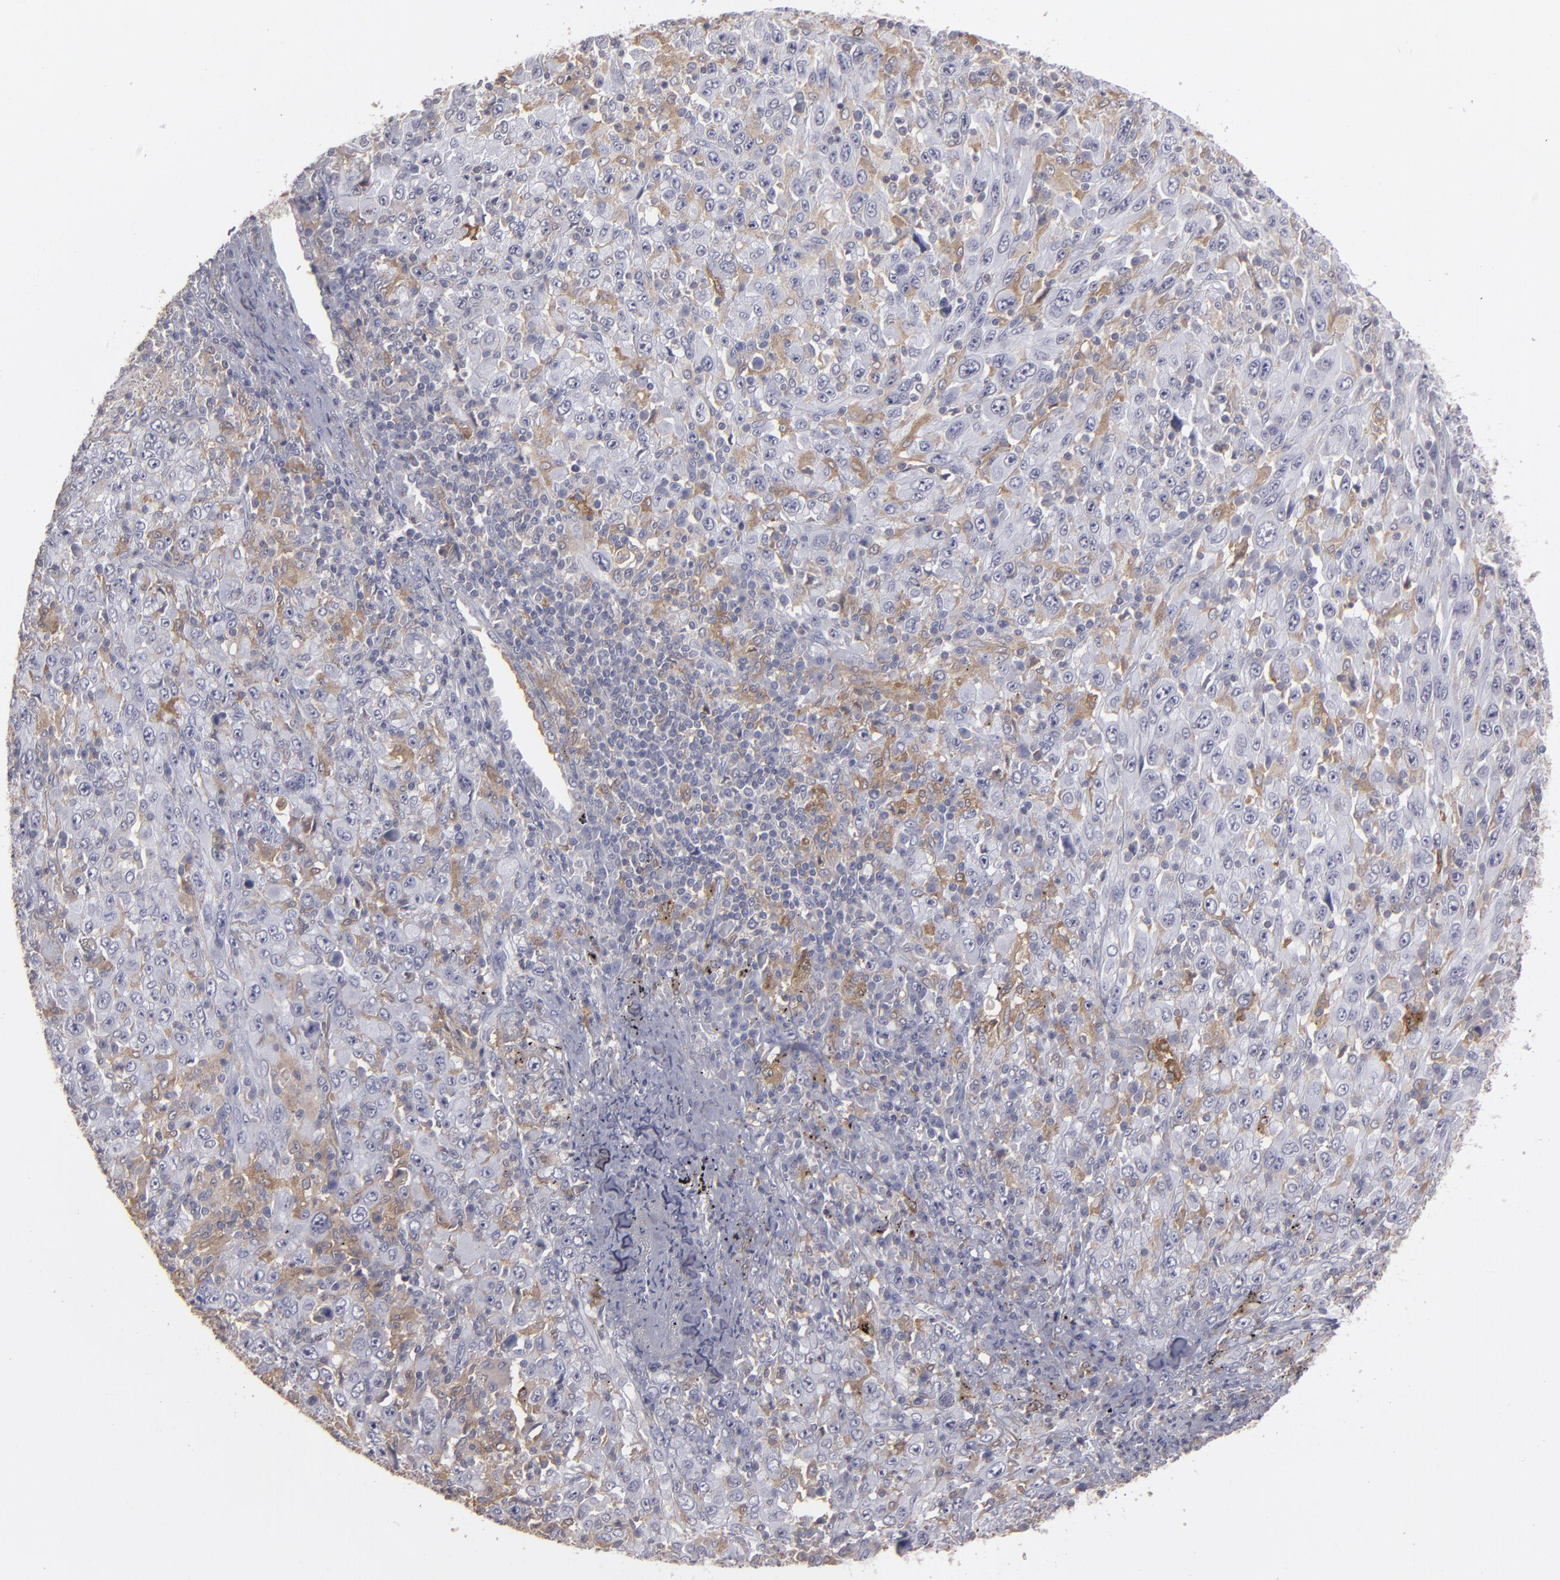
{"staining": {"intensity": "moderate", "quantity": "25%-75%", "location": "cytoplasmic/membranous"}, "tissue": "melanoma", "cell_type": "Tumor cells", "image_type": "cancer", "snomed": [{"axis": "morphology", "description": "Malignant melanoma, Metastatic site"}, {"axis": "topography", "description": "Skin"}], "caption": "Immunohistochemistry staining of melanoma, which demonstrates medium levels of moderate cytoplasmic/membranous expression in about 25%-75% of tumor cells indicating moderate cytoplasmic/membranous protein expression. The staining was performed using DAB (brown) for protein detection and nuclei were counterstained in hematoxylin (blue).", "gene": "SEMA3G", "patient": {"sex": "female", "age": 56}}